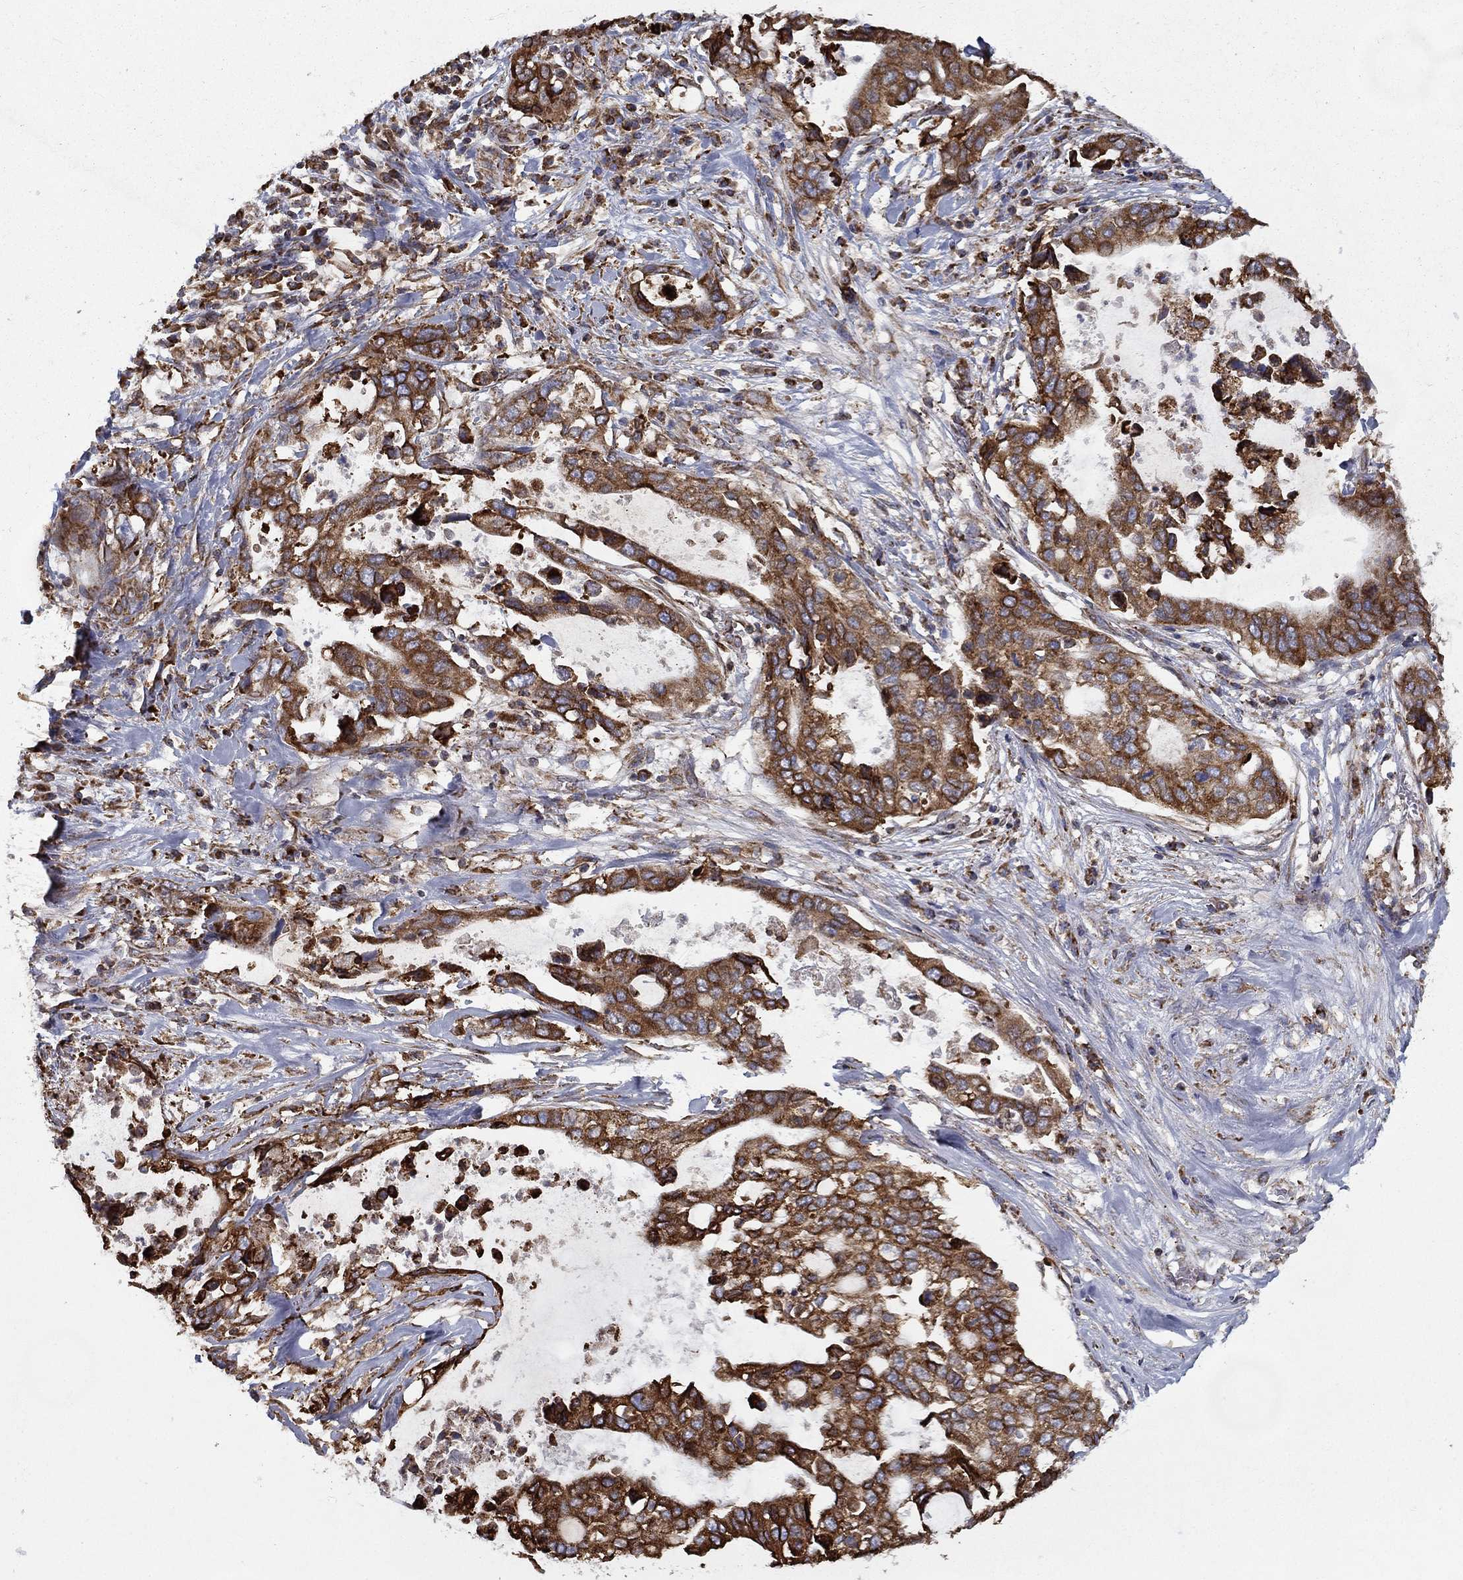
{"staining": {"intensity": "strong", "quantity": ">75%", "location": "cytoplasmic/membranous"}, "tissue": "stomach cancer", "cell_type": "Tumor cells", "image_type": "cancer", "snomed": [{"axis": "morphology", "description": "Adenocarcinoma, NOS"}, {"axis": "topography", "description": "Stomach"}], "caption": "Stomach cancer (adenocarcinoma) tissue shows strong cytoplasmic/membranous expression in approximately >75% of tumor cells, visualized by immunohistochemistry.", "gene": "MT-CYB", "patient": {"sex": "male", "age": 54}}